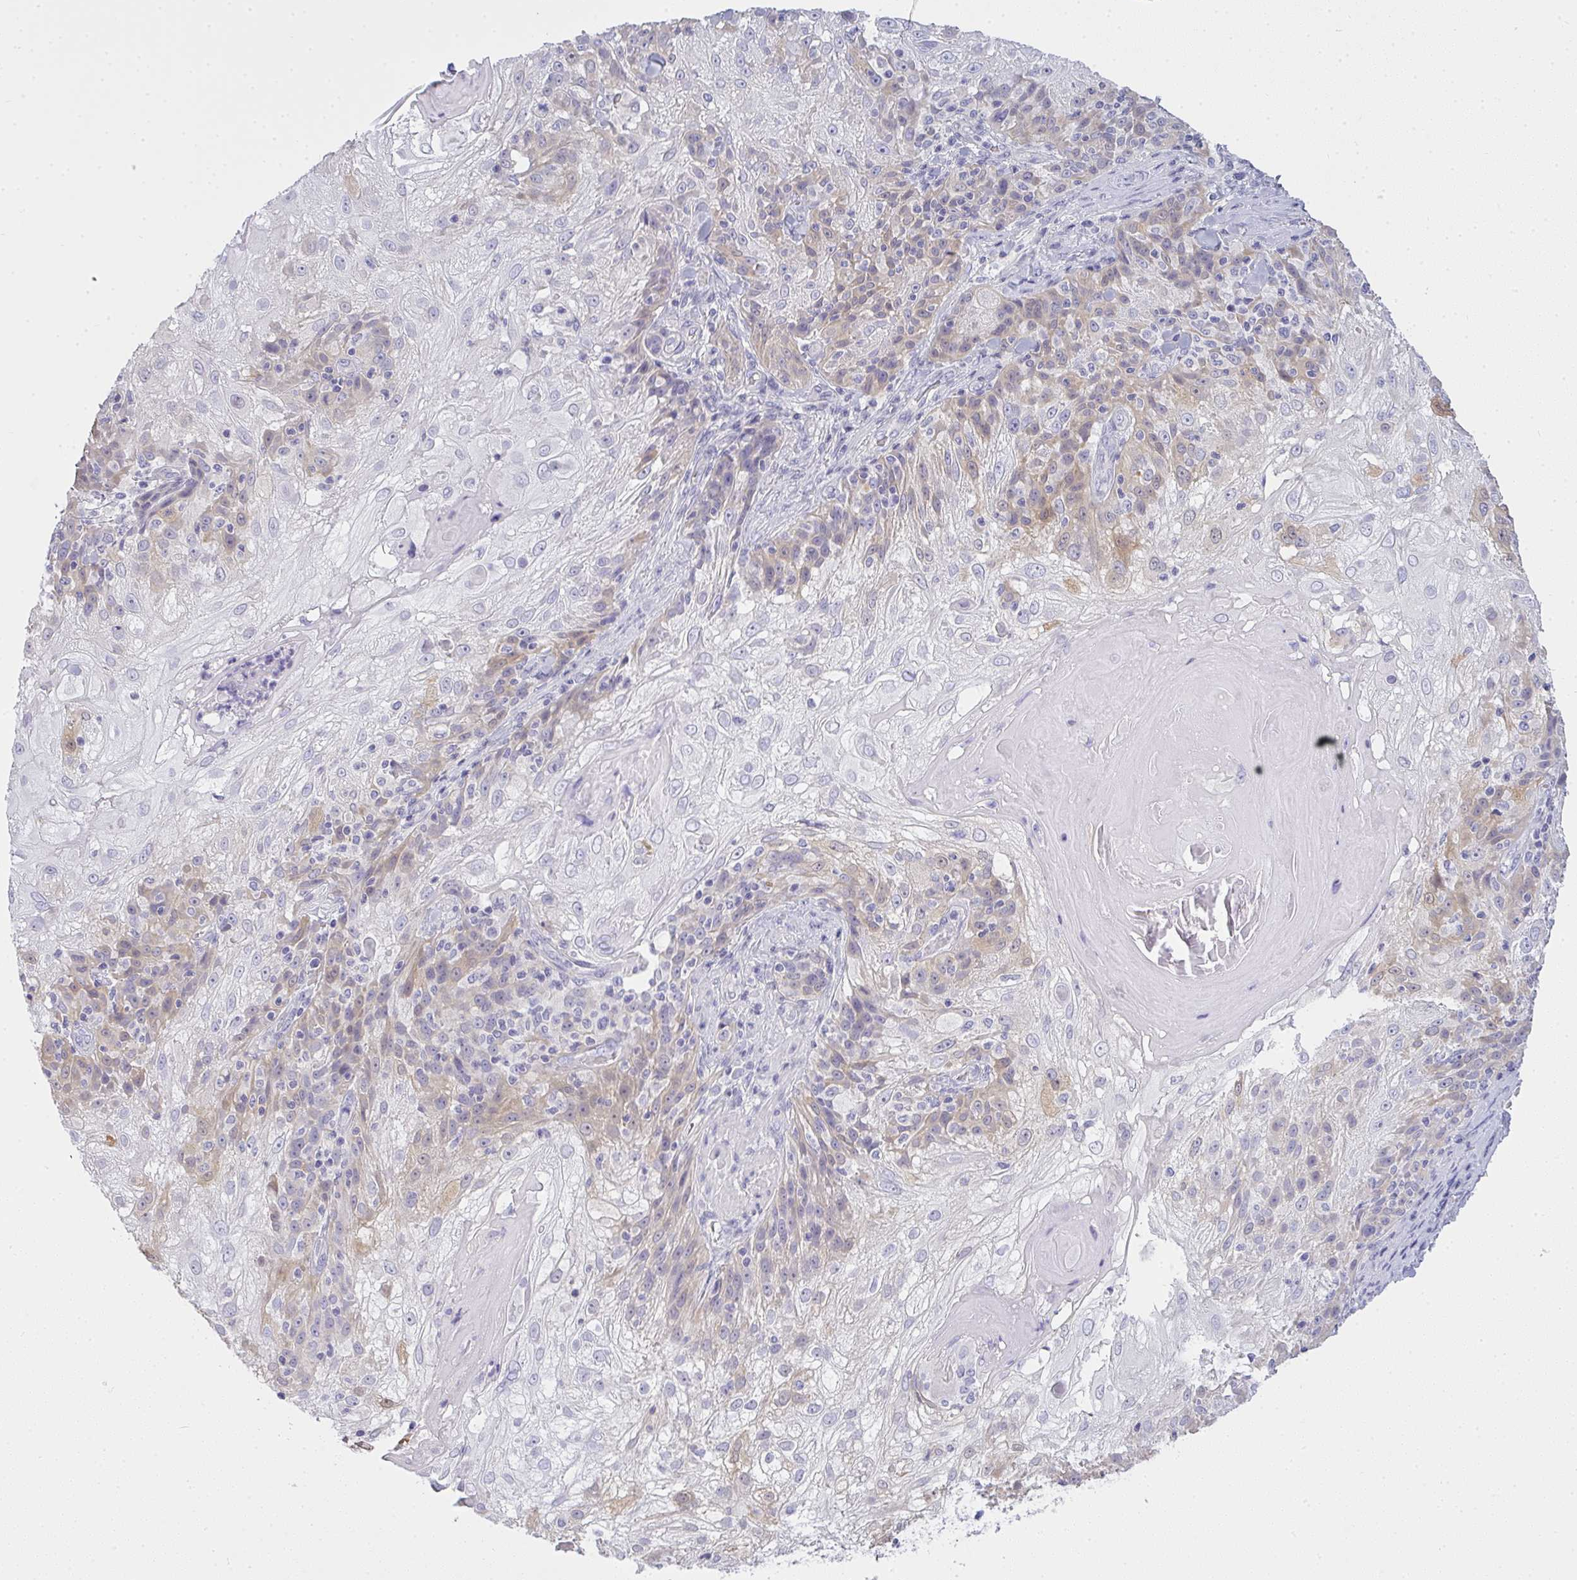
{"staining": {"intensity": "weak", "quantity": "25%-75%", "location": "cytoplasmic/membranous"}, "tissue": "skin cancer", "cell_type": "Tumor cells", "image_type": "cancer", "snomed": [{"axis": "morphology", "description": "Normal tissue, NOS"}, {"axis": "morphology", "description": "Squamous cell carcinoma, NOS"}, {"axis": "topography", "description": "Skin"}], "caption": "Protein staining of squamous cell carcinoma (skin) tissue demonstrates weak cytoplasmic/membranous staining in about 25%-75% of tumor cells.", "gene": "GSDMB", "patient": {"sex": "female", "age": 83}}